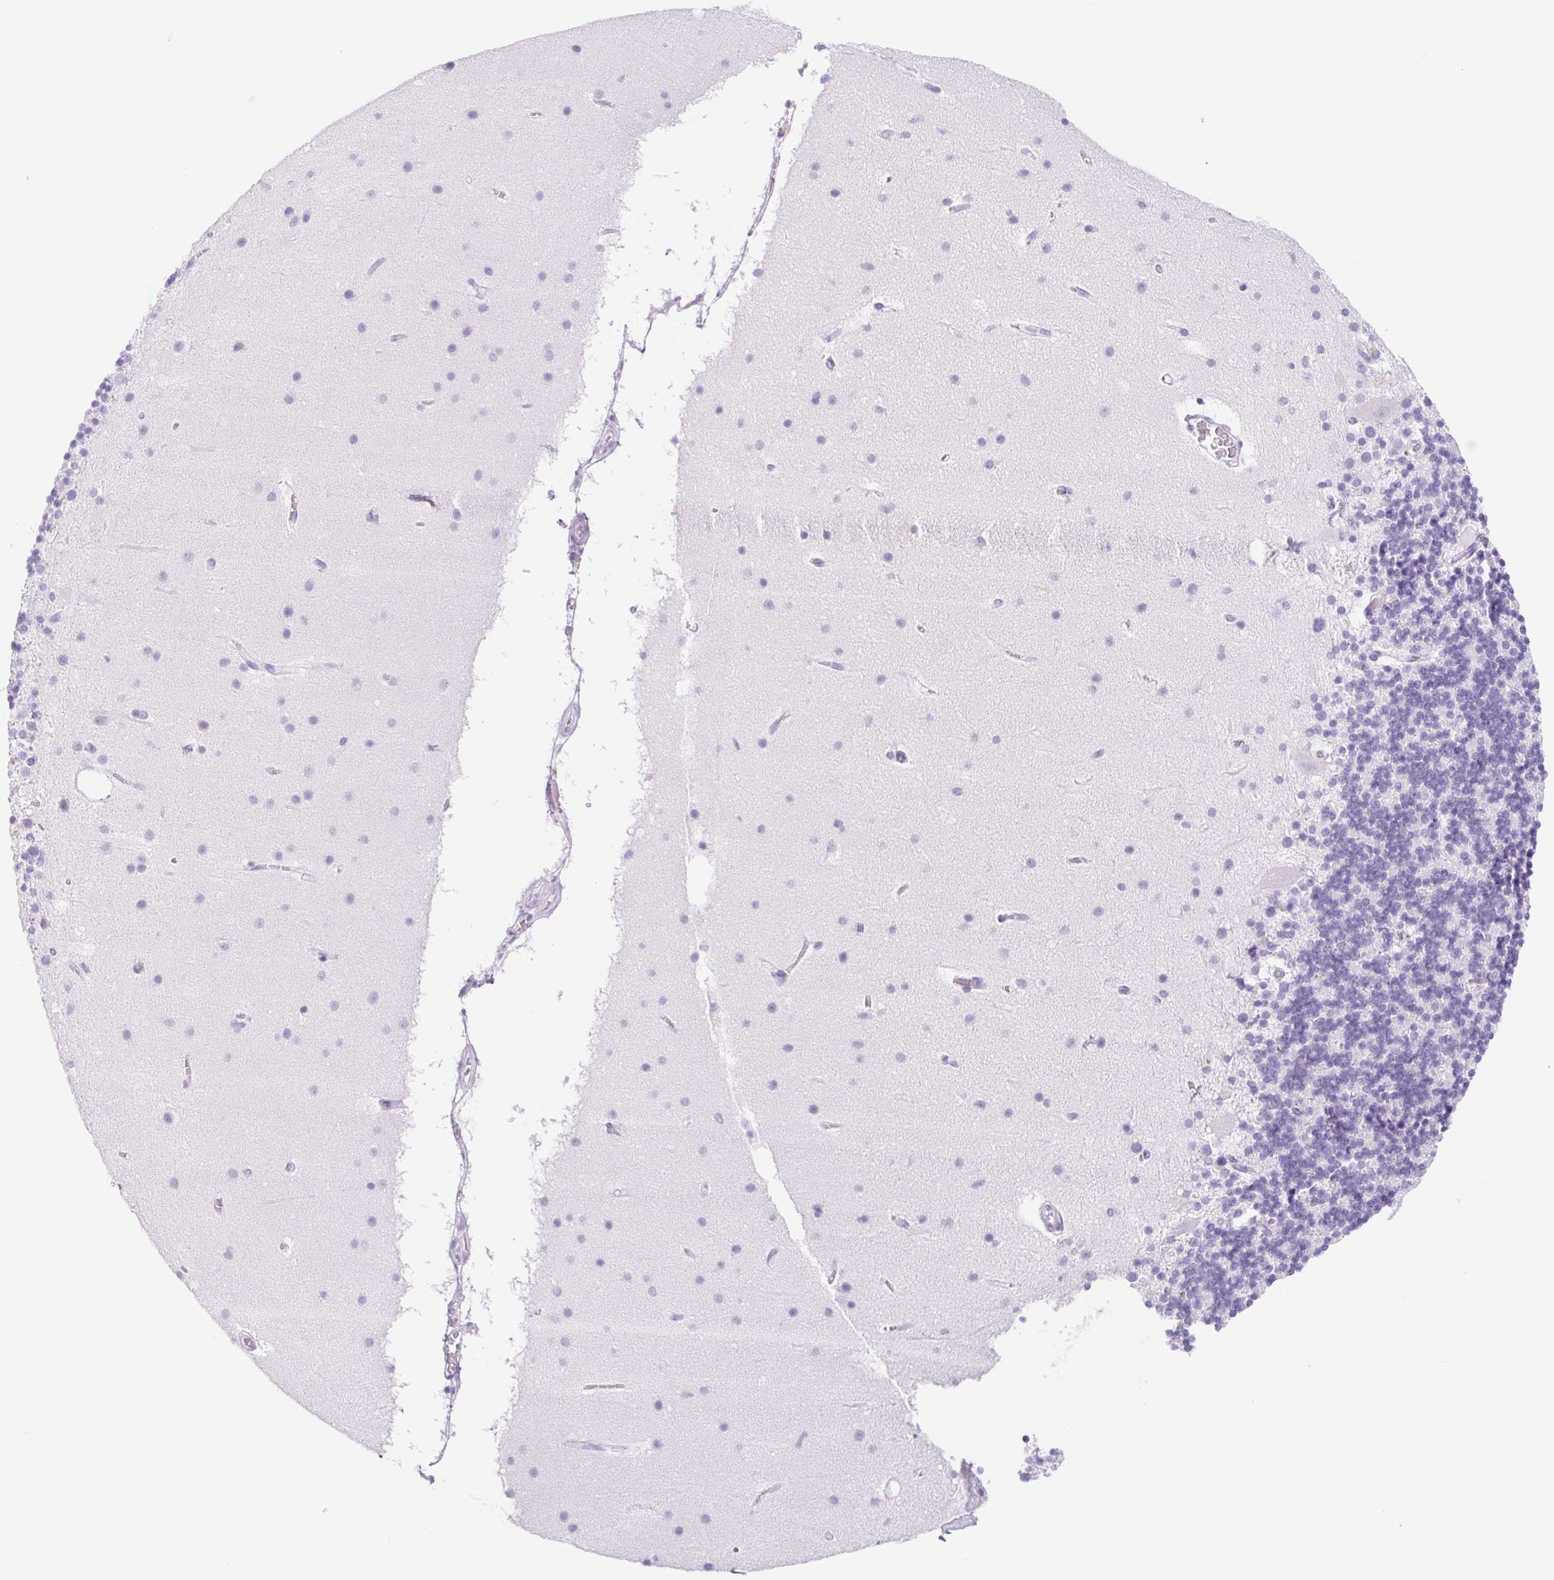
{"staining": {"intensity": "negative", "quantity": "none", "location": "none"}, "tissue": "cerebellum", "cell_type": "Cells in granular layer", "image_type": "normal", "snomed": [{"axis": "morphology", "description": "Normal tissue, NOS"}, {"axis": "topography", "description": "Cerebellum"}], "caption": "This is an immunohistochemistry (IHC) image of unremarkable cerebellum. There is no positivity in cells in granular layer.", "gene": "CYP21A2", "patient": {"sex": "male", "age": 70}}